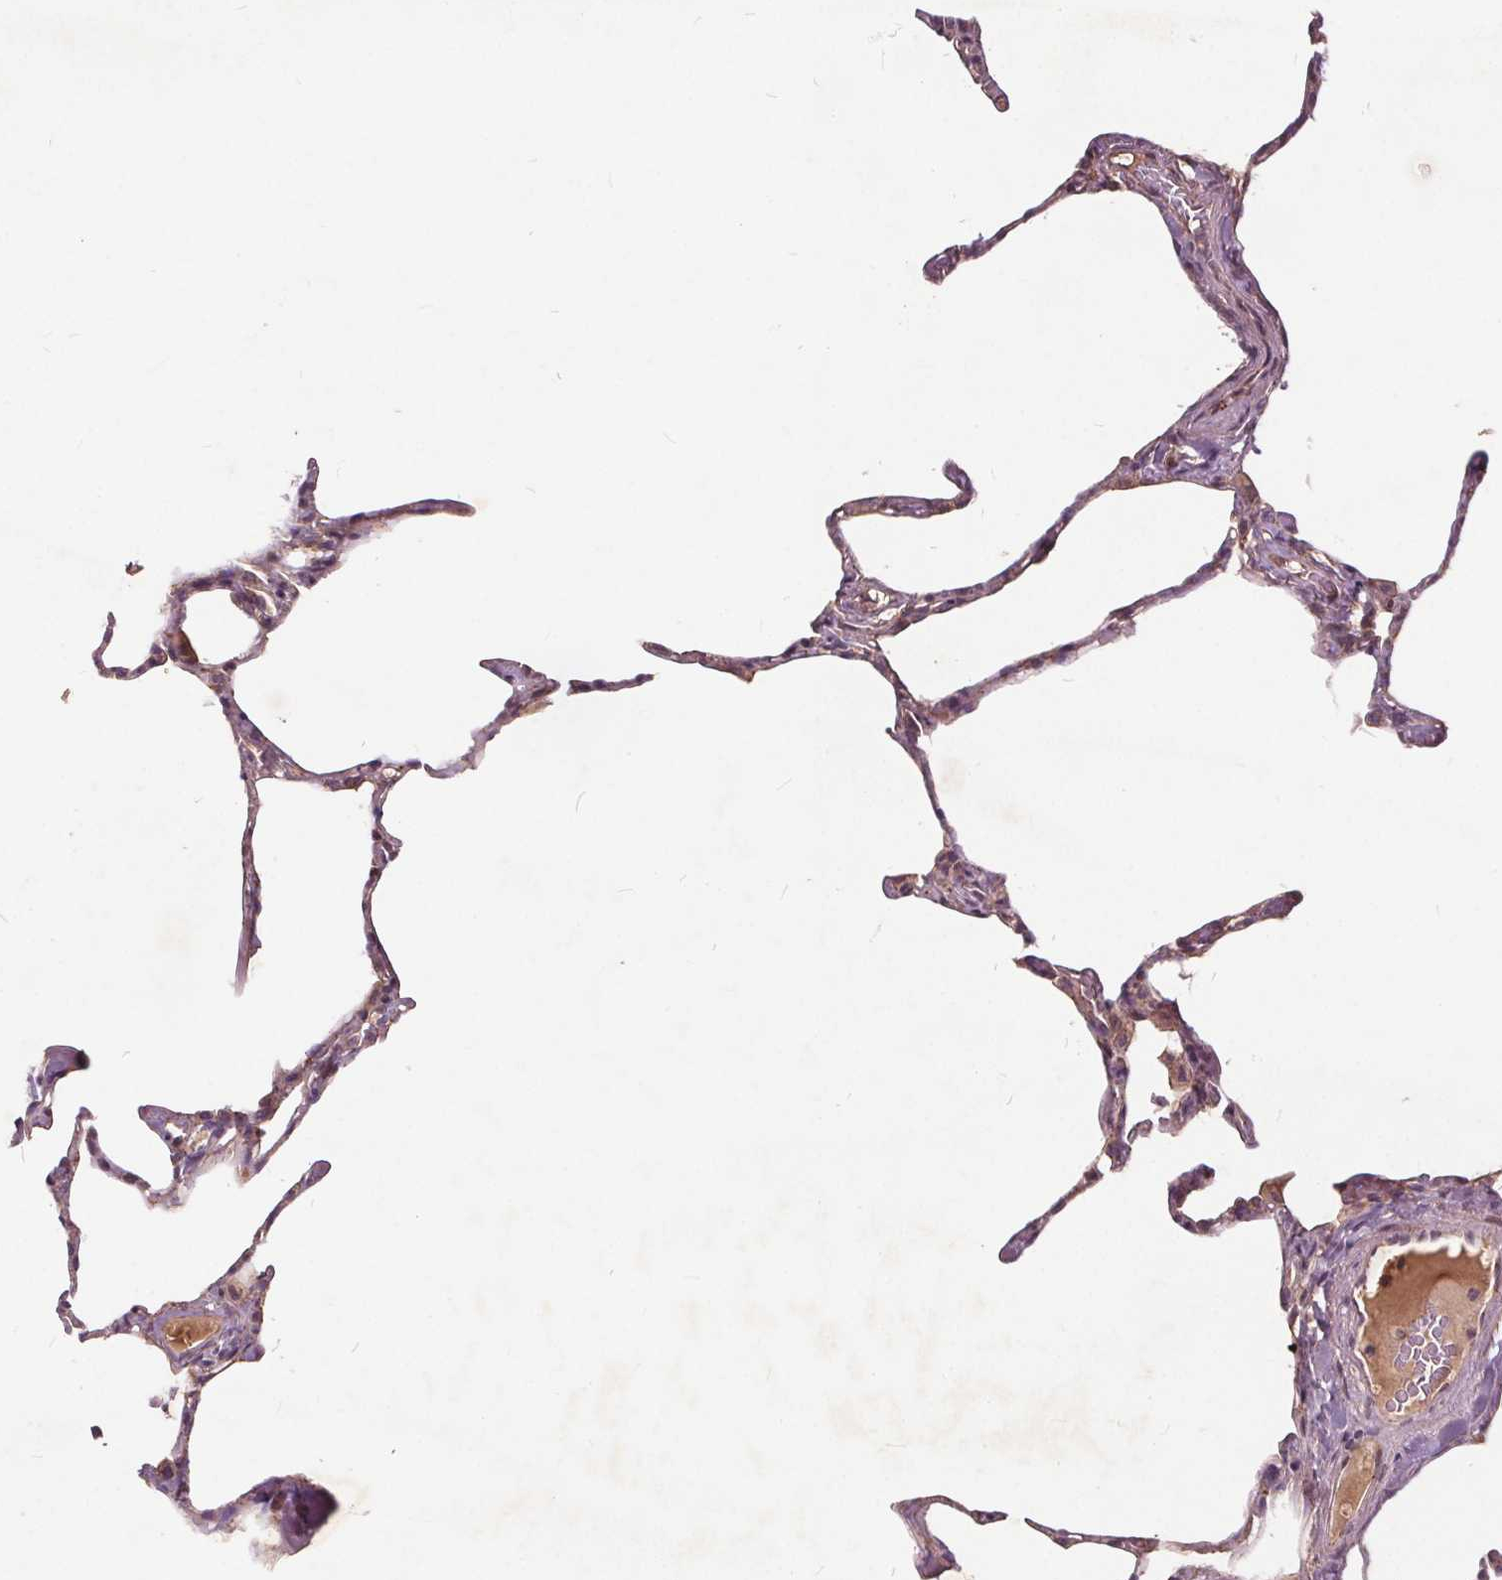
{"staining": {"intensity": "weak", "quantity": "<25%", "location": "cytoplasmic/membranous"}, "tissue": "lung", "cell_type": "Alveolar cells", "image_type": "normal", "snomed": [{"axis": "morphology", "description": "Normal tissue, NOS"}, {"axis": "topography", "description": "Lung"}], "caption": "The histopathology image shows no staining of alveolar cells in unremarkable lung.", "gene": "CSNK1G2", "patient": {"sex": "male", "age": 65}}